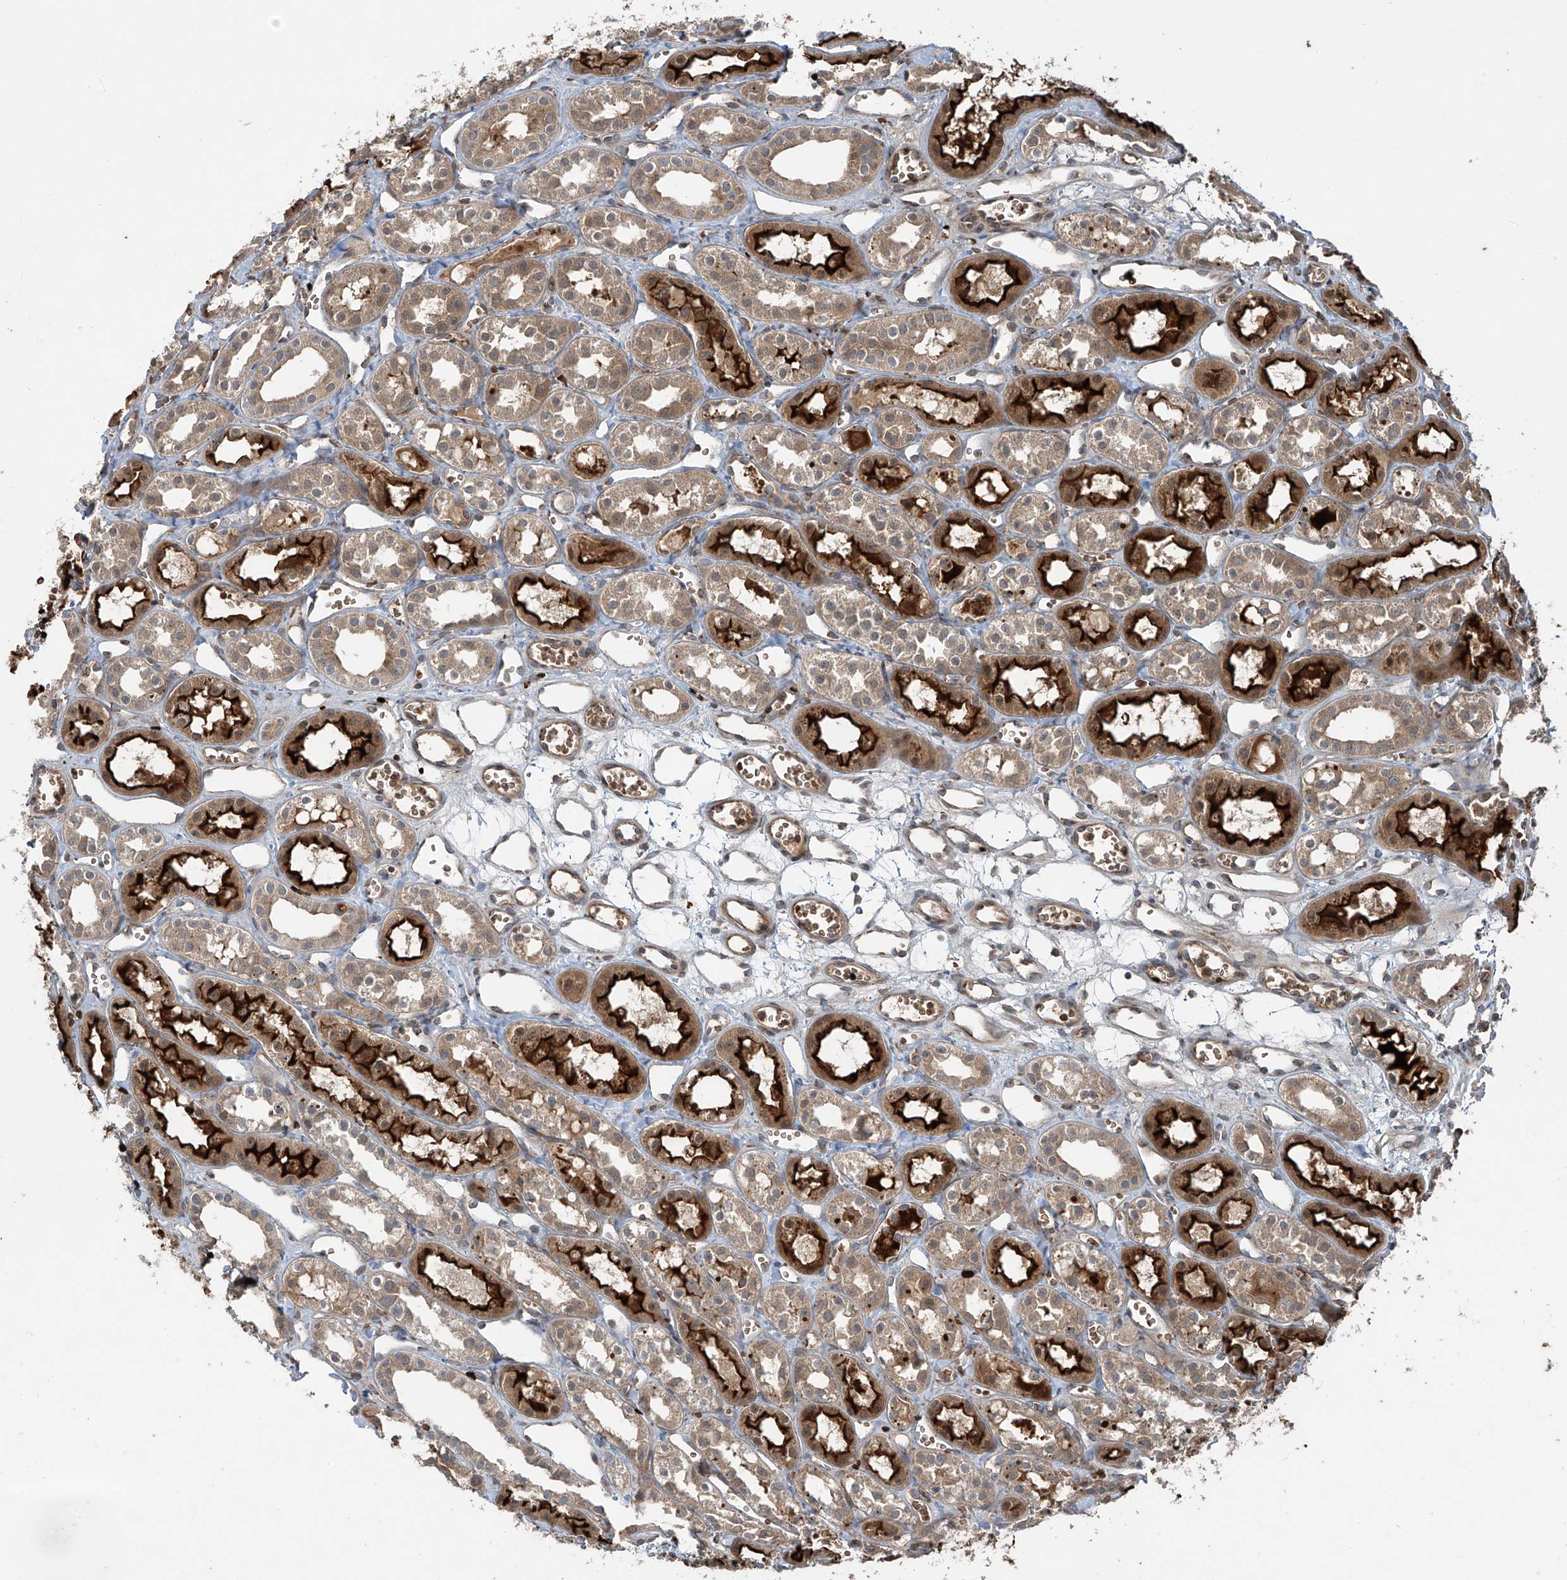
{"staining": {"intensity": "weak", "quantity": "25%-75%", "location": "cytoplasmic/membranous,nuclear"}, "tissue": "kidney", "cell_type": "Cells in glomeruli", "image_type": "normal", "snomed": [{"axis": "morphology", "description": "Normal tissue, NOS"}, {"axis": "topography", "description": "Kidney"}], "caption": "Immunohistochemical staining of normal kidney reveals weak cytoplasmic/membranous,nuclear protein expression in approximately 25%-75% of cells in glomeruli.", "gene": "ZDHHC9", "patient": {"sex": "male", "age": 16}}